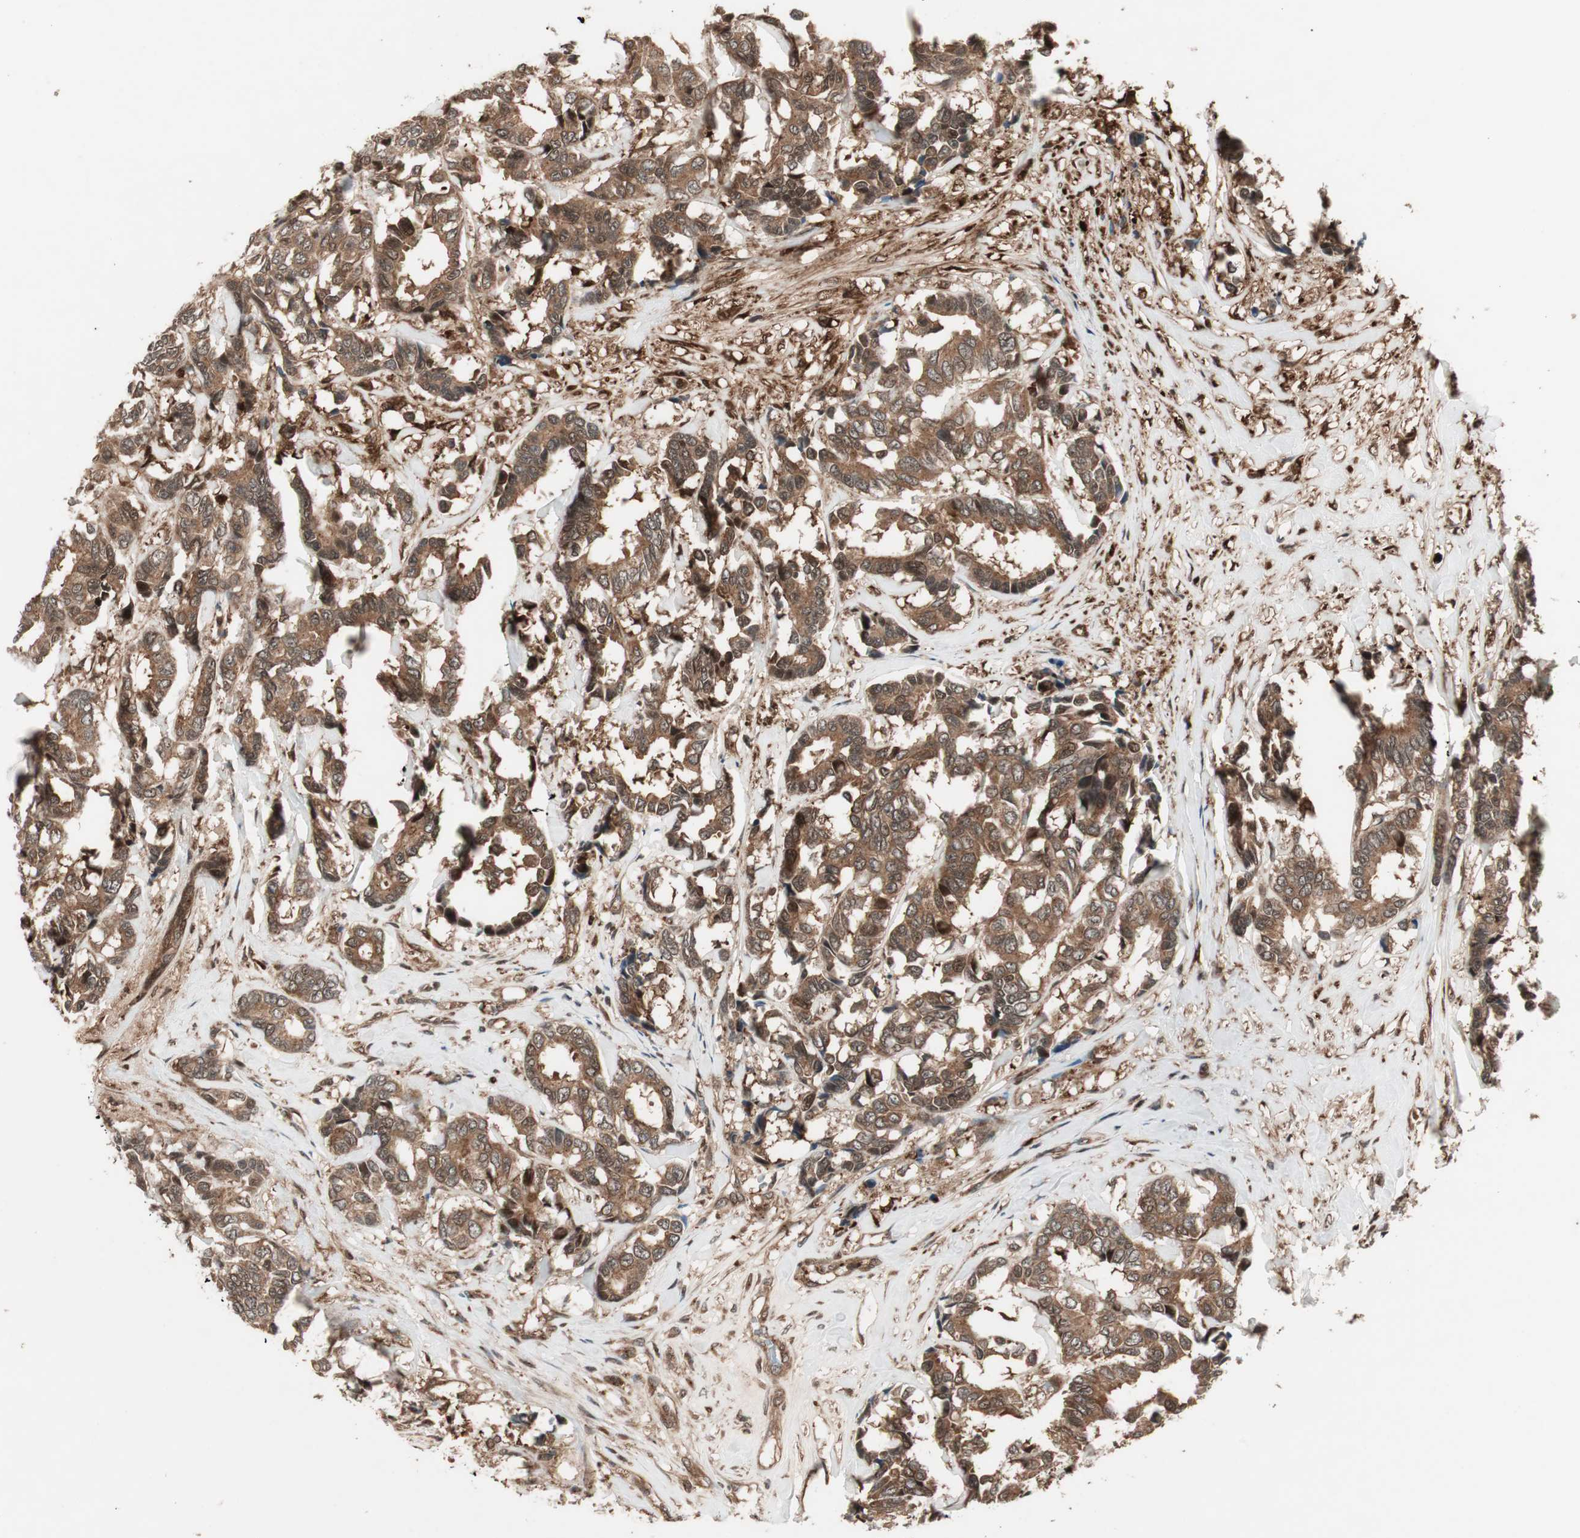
{"staining": {"intensity": "moderate", "quantity": ">75%", "location": "cytoplasmic/membranous"}, "tissue": "breast cancer", "cell_type": "Tumor cells", "image_type": "cancer", "snomed": [{"axis": "morphology", "description": "Duct carcinoma"}, {"axis": "topography", "description": "Breast"}], "caption": "A micrograph of human infiltrating ductal carcinoma (breast) stained for a protein displays moderate cytoplasmic/membranous brown staining in tumor cells.", "gene": "PRKG2", "patient": {"sex": "female", "age": 87}}